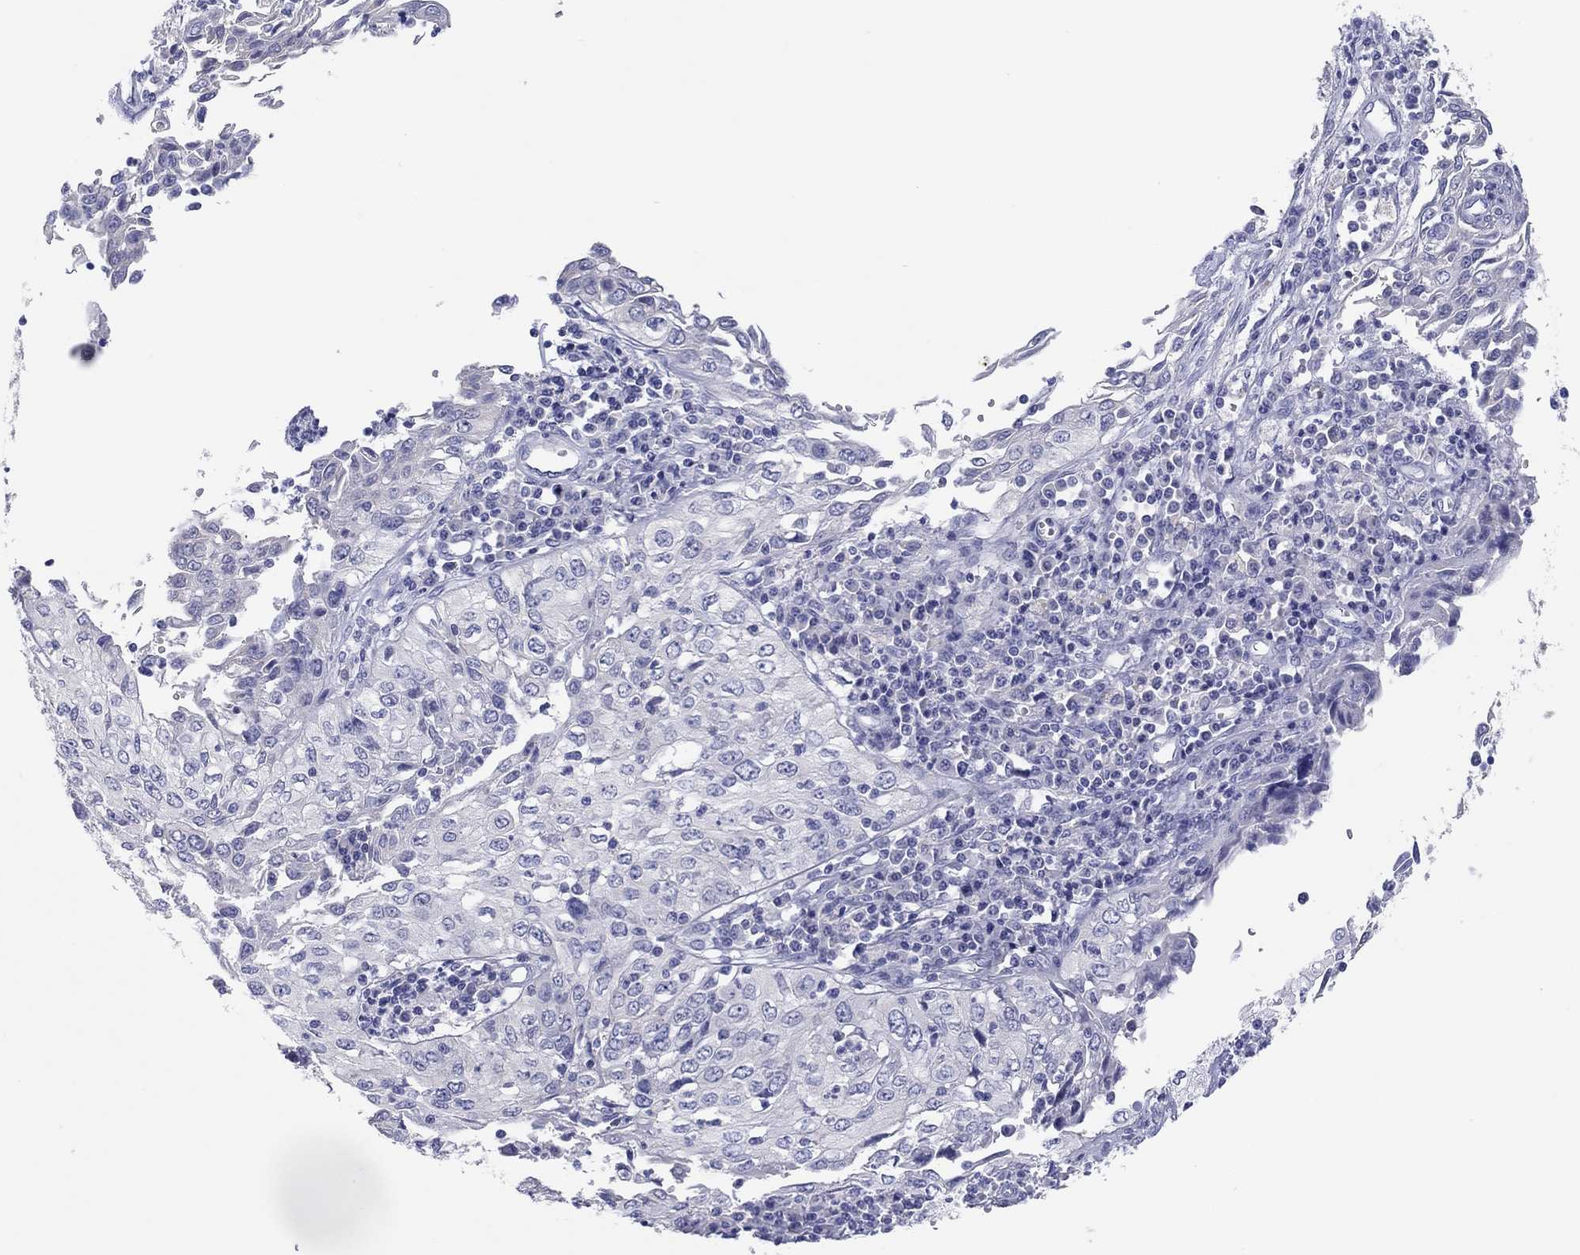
{"staining": {"intensity": "negative", "quantity": "none", "location": "none"}, "tissue": "cervical cancer", "cell_type": "Tumor cells", "image_type": "cancer", "snomed": [{"axis": "morphology", "description": "Squamous cell carcinoma, NOS"}, {"axis": "topography", "description": "Cervix"}], "caption": "A histopathology image of cervical cancer stained for a protein displays no brown staining in tumor cells.", "gene": "ERICH3", "patient": {"sex": "female", "age": 24}}